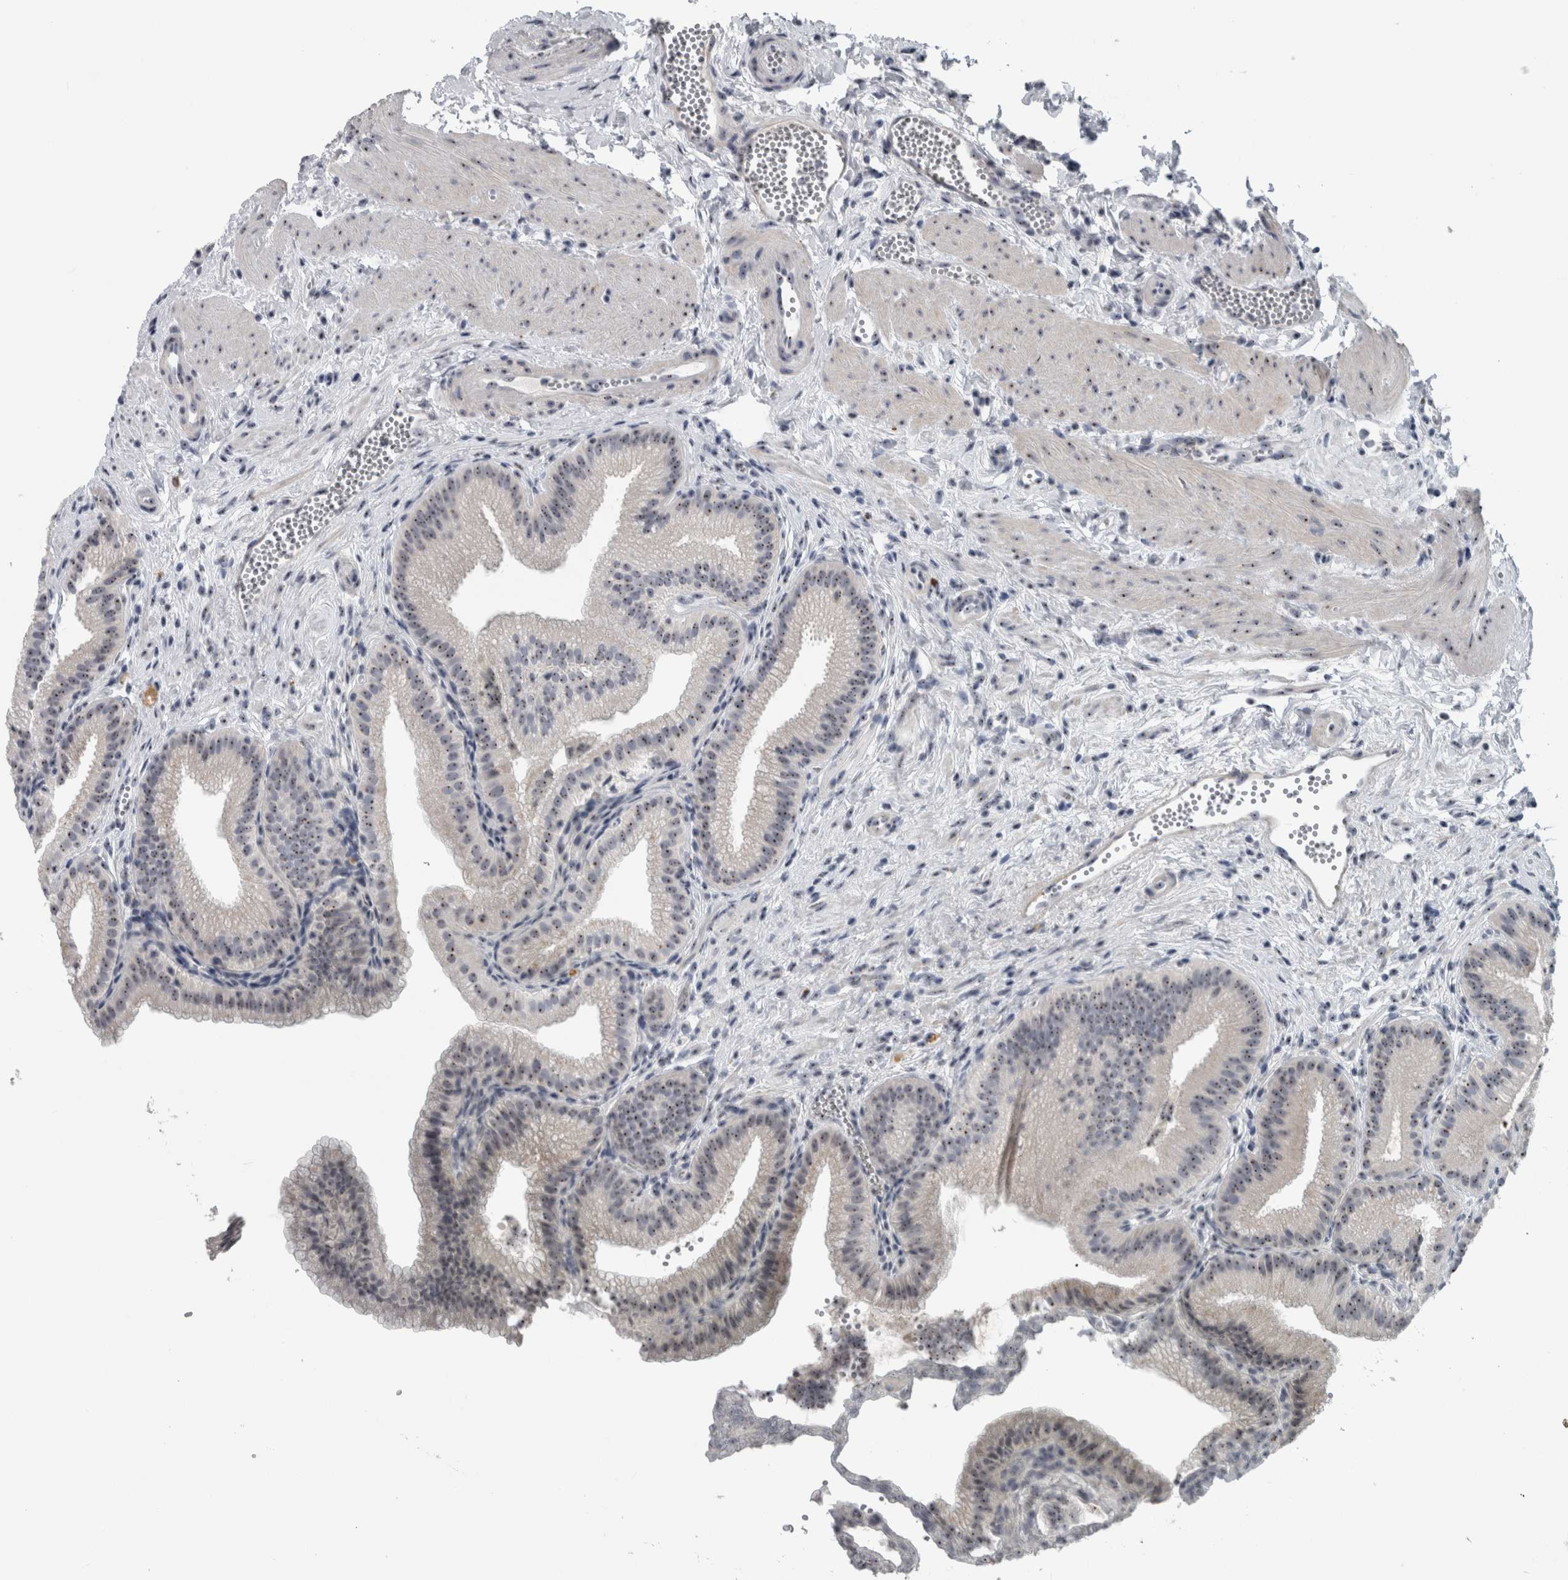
{"staining": {"intensity": "moderate", "quantity": ">75%", "location": "nuclear"}, "tissue": "gallbladder", "cell_type": "Glandular cells", "image_type": "normal", "snomed": [{"axis": "morphology", "description": "Normal tissue, NOS"}, {"axis": "topography", "description": "Gallbladder"}], "caption": "An image of human gallbladder stained for a protein demonstrates moderate nuclear brown staining in glandular cells.", "gene": "UTP6", "patient": {"sex": "male", "age": 38}}